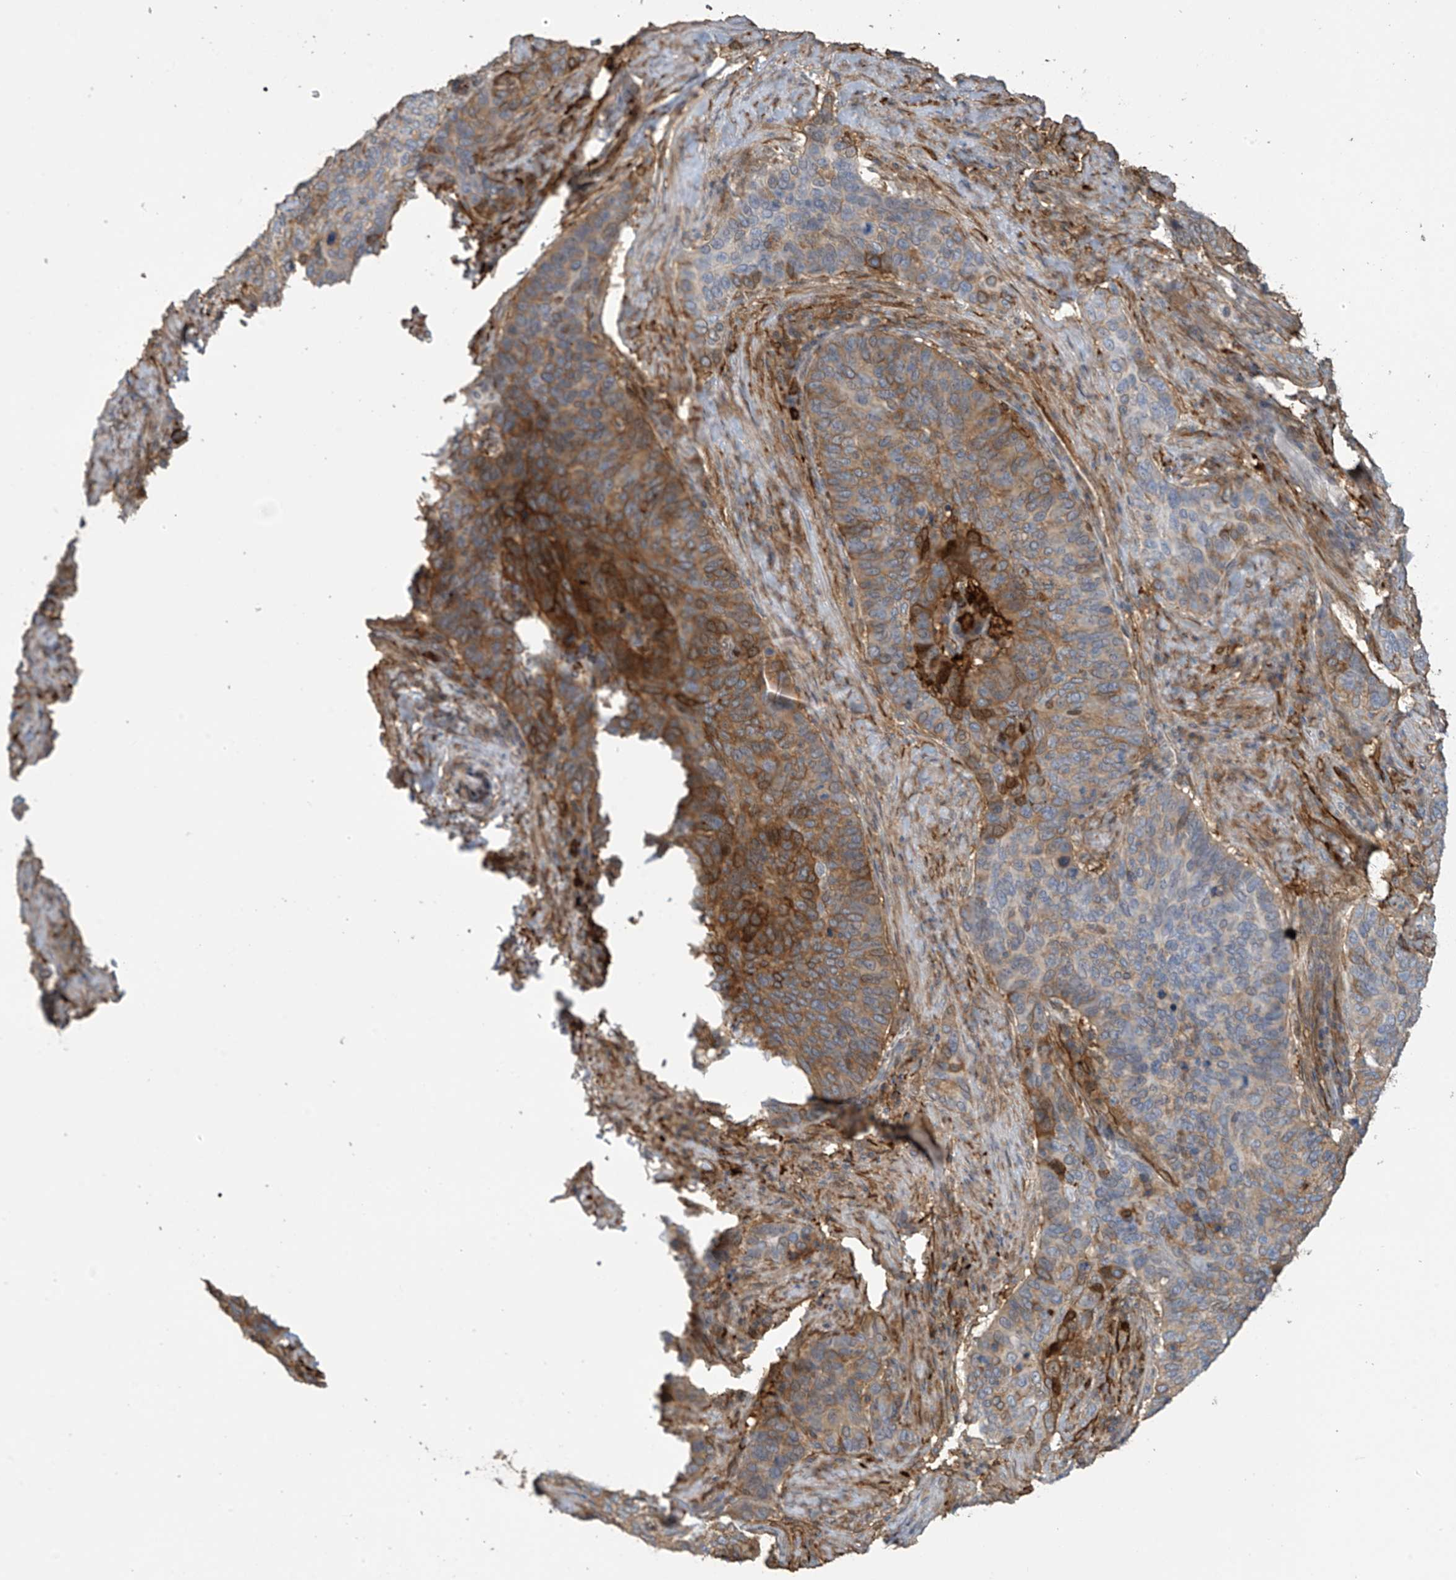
{"staining": {"intensity": "moderate", "quantity": "25%-75%", "location": "cytoplasmic/membranous"}, "tissue": "cervical cancer", "cell_type": "Tumor cells", "image_type": "cancer", "snomed": [{"axis": "morphology", "description": "Squamous cell carcinoma, NOS"}, {"axis": "topography", "description": "Cervix"}], "caption": "IHC (DAB) staining of cervical cancer (squamous cell carcinoma) displays moderate cytoplasmic/membranous protein positivity in approximately 25%-75% of tumor cells.", "gene": "TAGAP", "patient": {"sex": "female", "age": 60}}